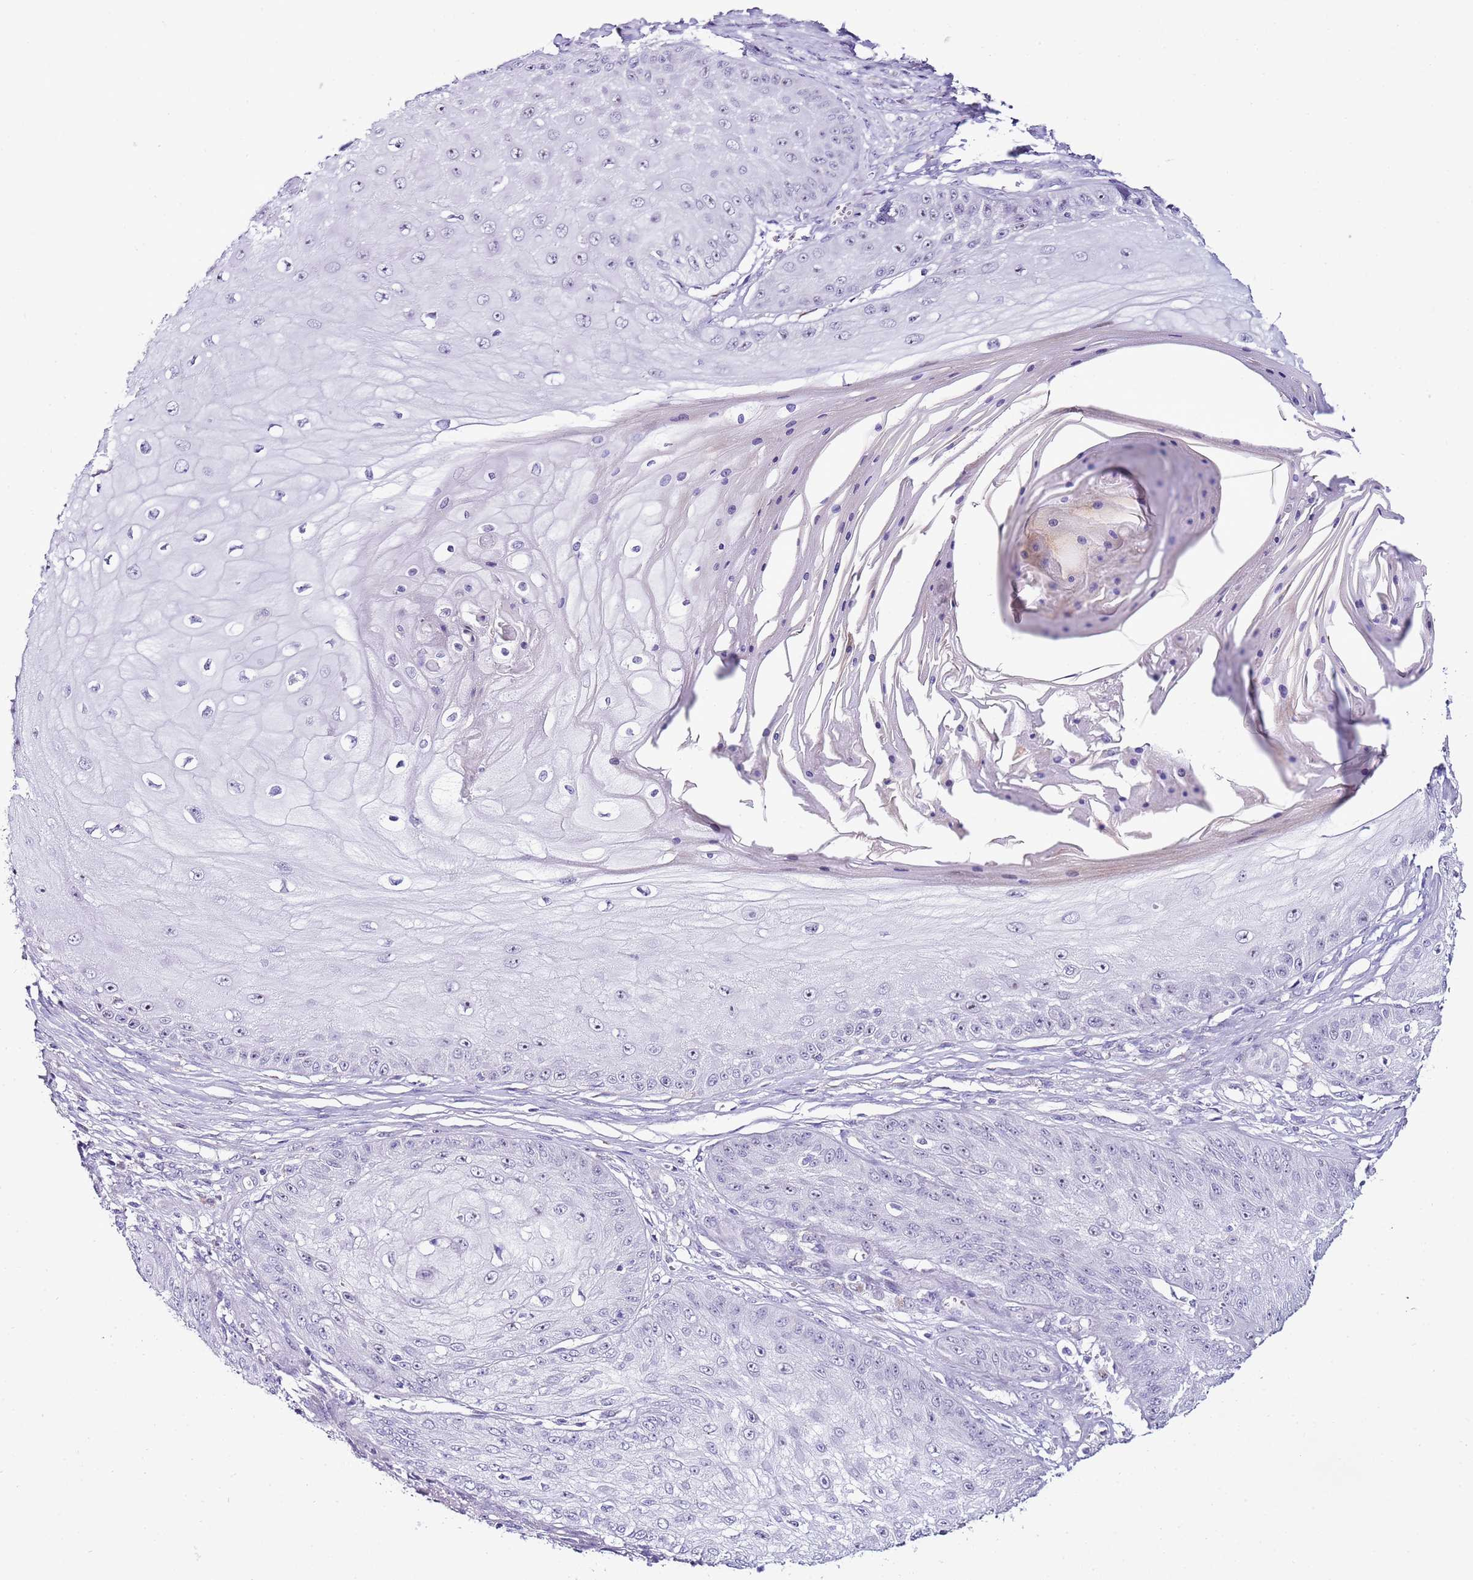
{"staining": {"intensity": "negative", "quantity": "none", "location": "none"}, "tissue": "skin cancer", "cell_type": "Tumor cells", "image_type": "cancer", "snomed": [{"axis": "morphology", "description": "Squamous cell carcinoma, NOS"}, {"axis": "topography", "description": "Skin"}], "caption": "This is an immunohistochemistry (IHC) micrograph of squamous cell carcinoma (skin). There is no positivity in tumor cells.", "gene": "HGD", "patient": {"sex": "male", "age": 70}}